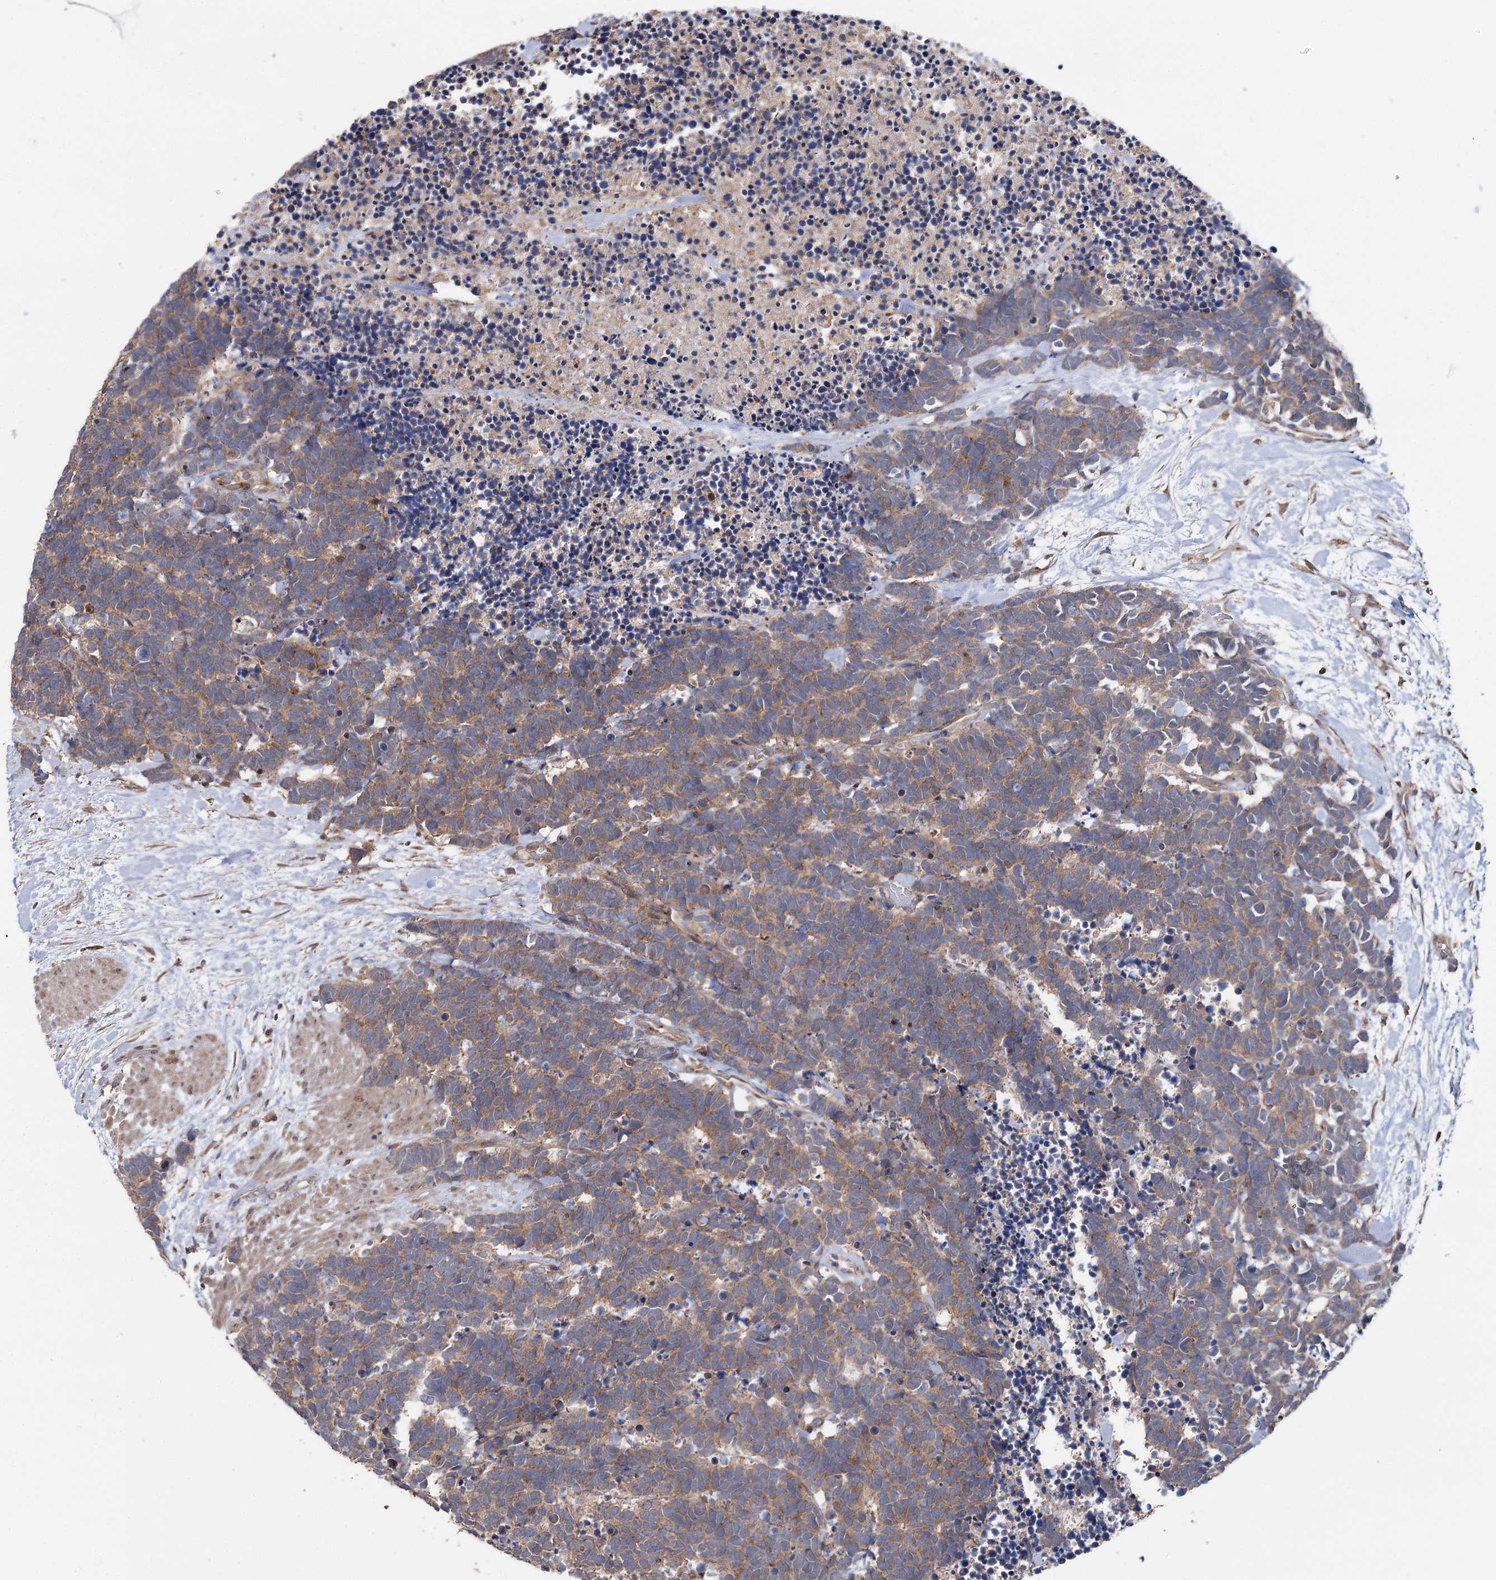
{"staining": {"intensity": "weak", "quantity": ">75%", "location": "cytoplasmic/membranous"}, "tissue": "carcinoid", "cell_type": "Tumor cells", "image_type": "cancer", "snomed": [{"axis": "morphology", "description": "Carcinoma, NOS"}, {"axis": "morphology", "description": "Carcinoid, malignant, NOS"}, {"axis": "topography", "description": "Urinary bladder"}], "caption": "The immunohistochemical stain highlights weak cytoplasmic/membranous positivity in tumor cells of carcinoma tissue.", "gene": "STX6", "patient": {"sex": "male", "age": 57}}